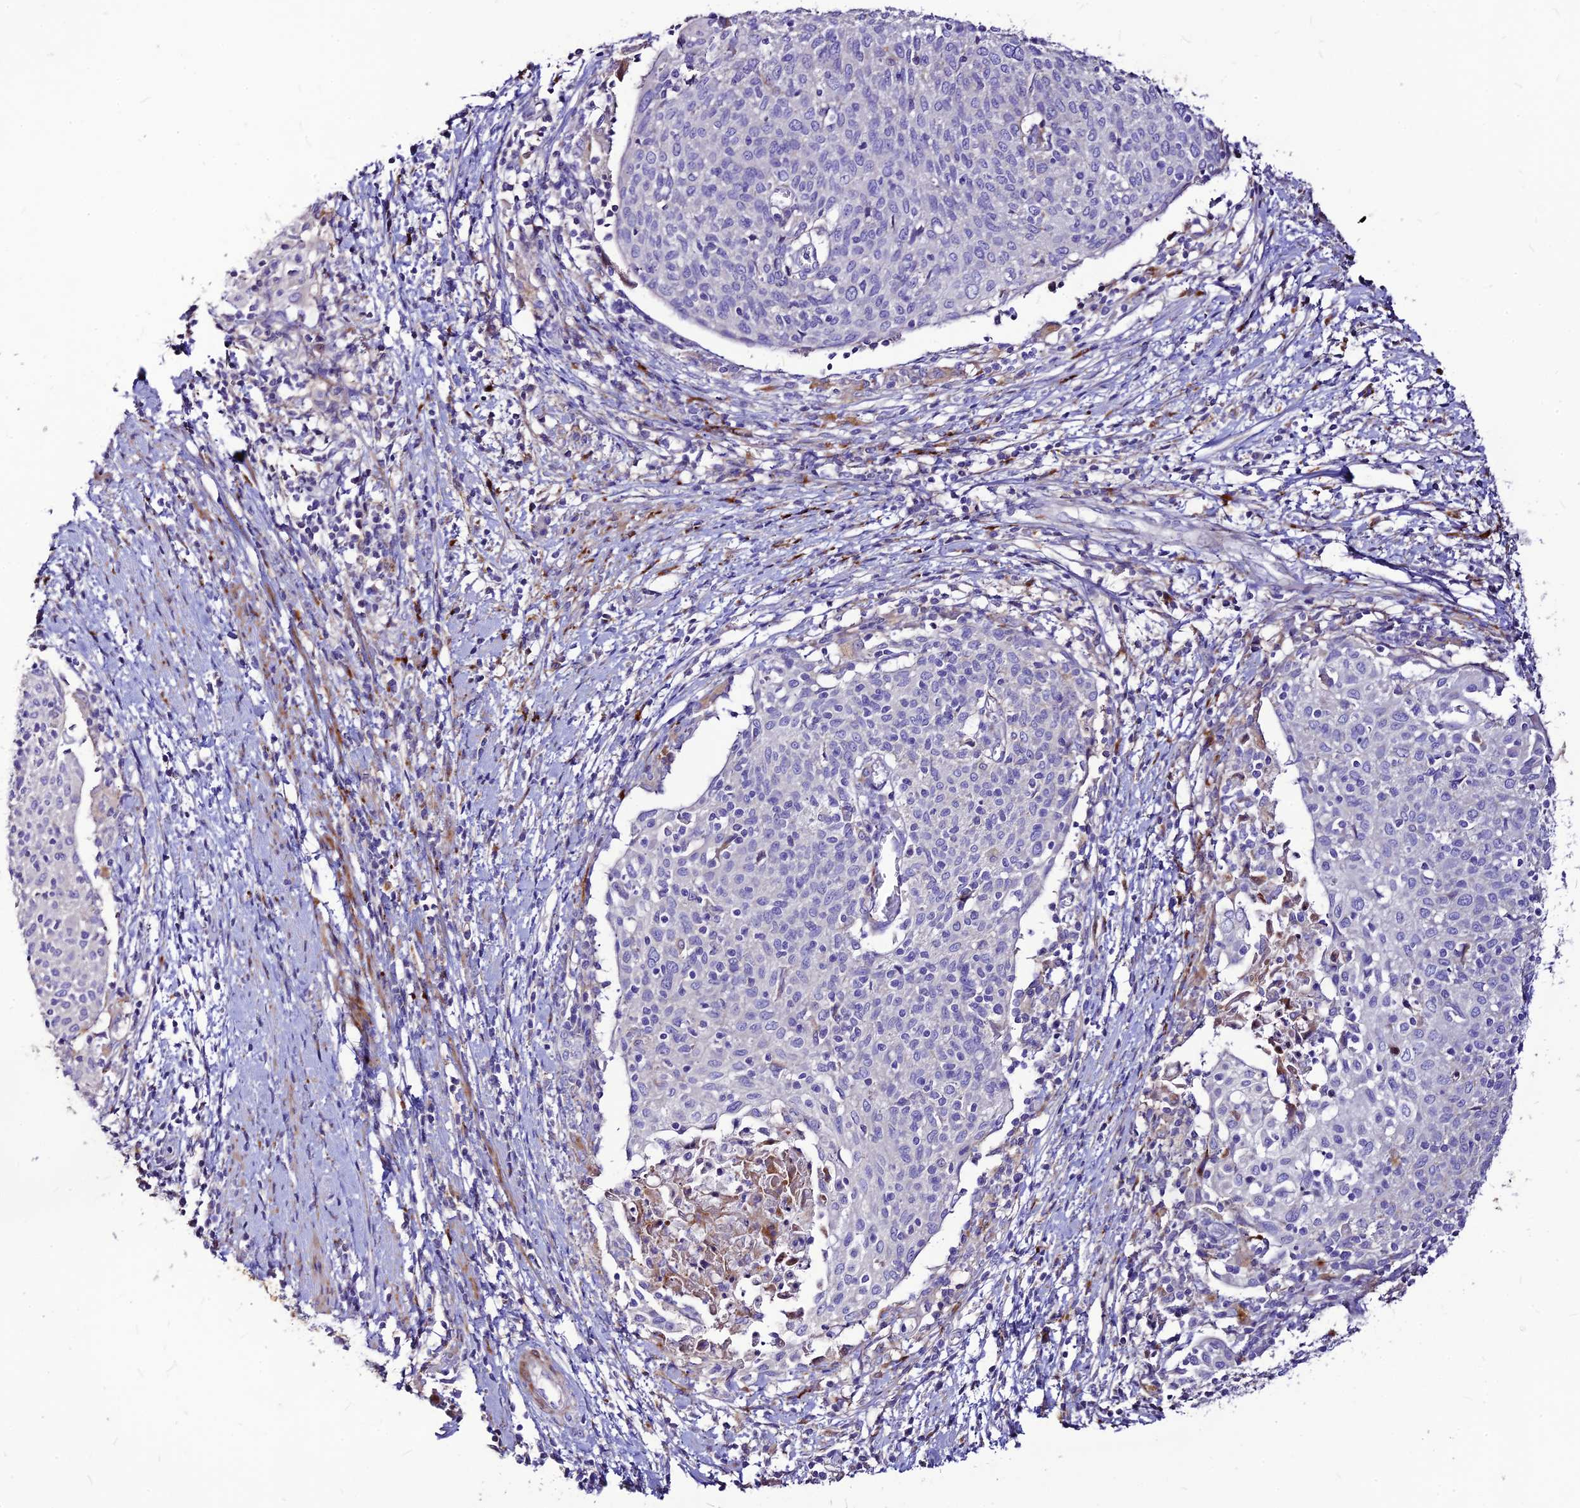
{"staining": {"intensity": "negative", "quantity": "none", "location": "none"}, "tissue": "cervical cancer", "cell_type": "Tumor cells", "image_type": "cancer", "snomed": [{"axis": "morphology", "description": "Squamous cell carcinoma, NOS"}, {"axis": "topography", "description": "Cervix"}], "caption": "Immunohistochemical staining of cervical cancer reveals no significant staining in tumor cells.", "gene": "RIMOC1", "patient": {"sex": "female", "age": 52}}